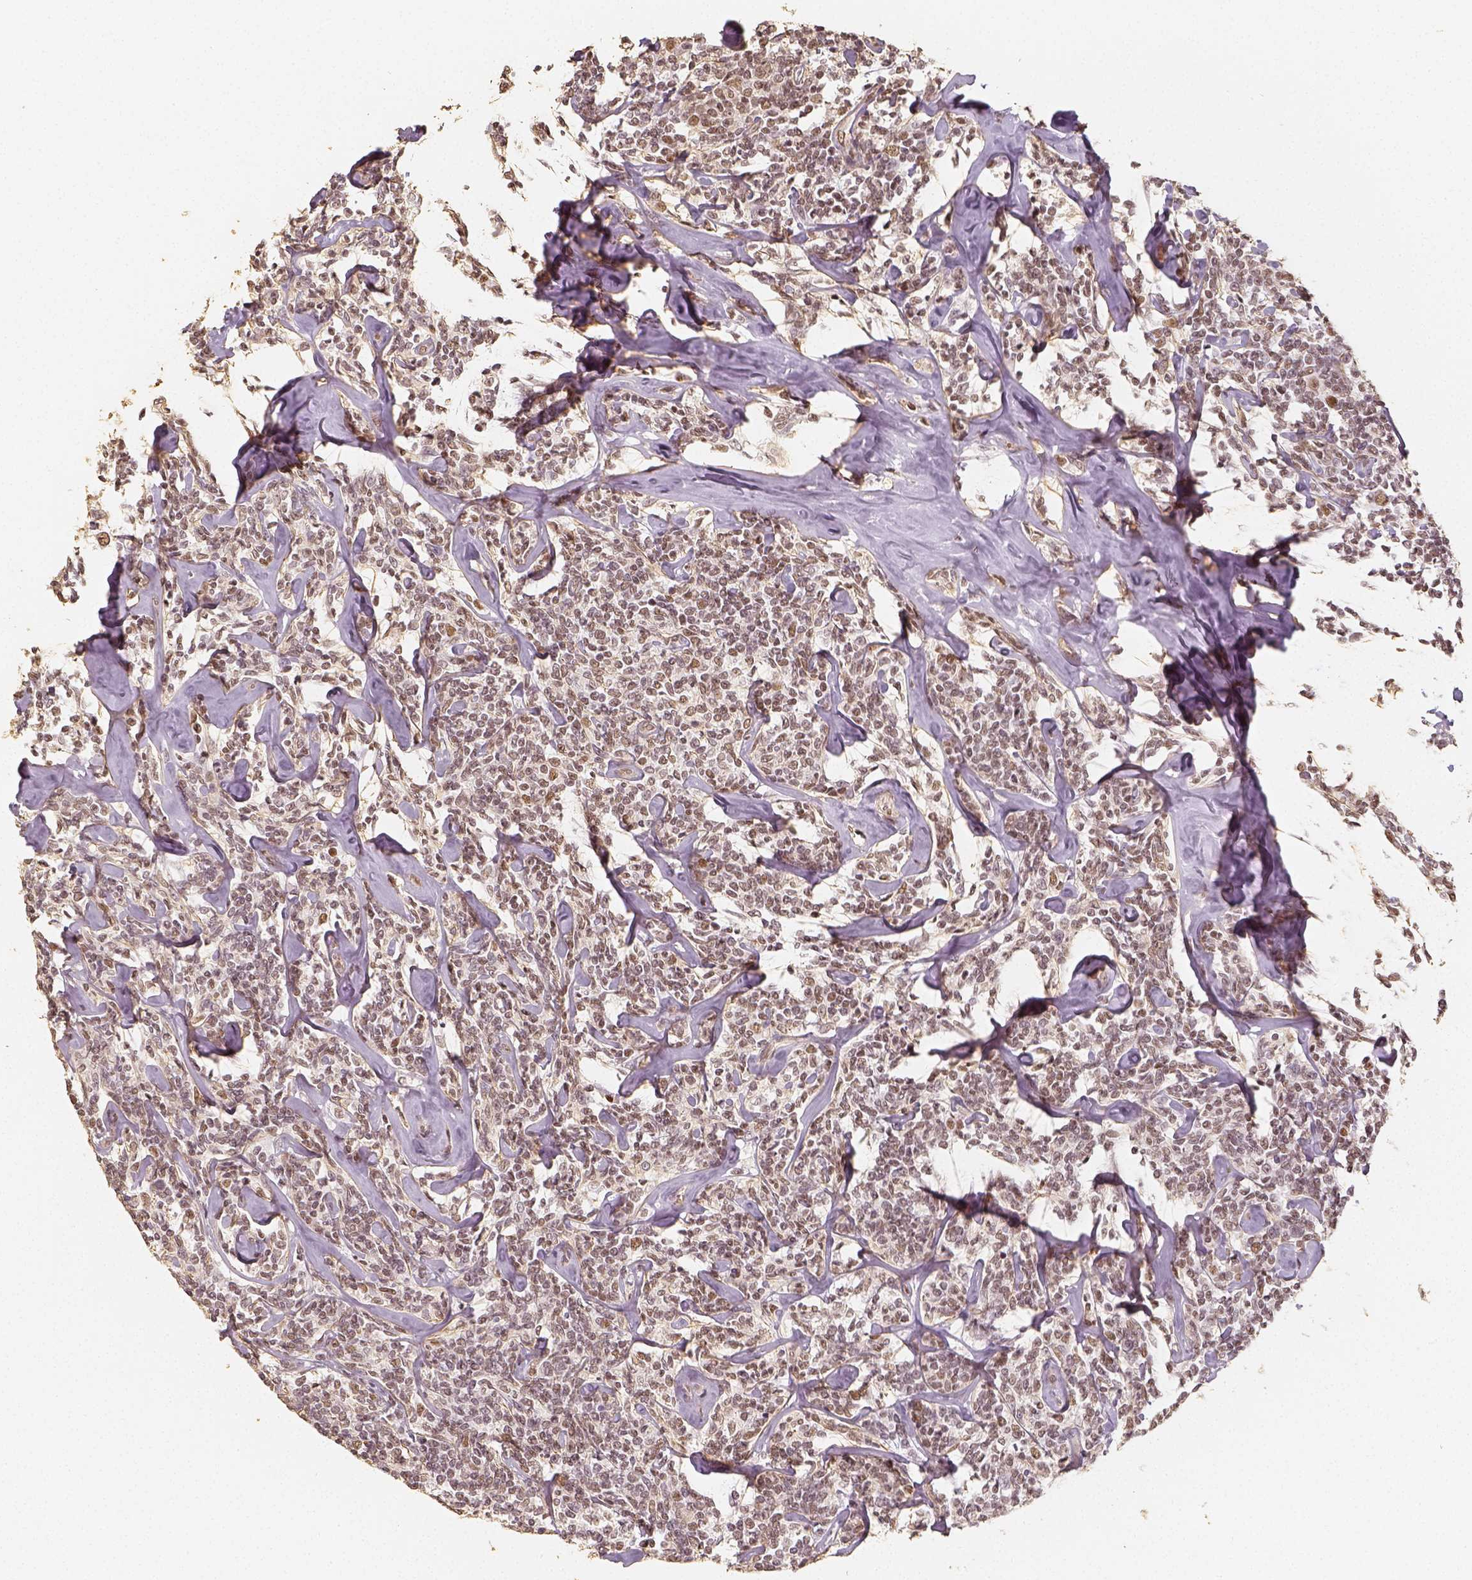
{"staining": {"intensity": "moderate", "quantity": ">75%", "location": "nuclear"}, "tissue": "lymphoma", "cell_type": "Tumor cells", "image_type": "cancer", "snomed": [{"axis": "morphology", "description": "Malignant lymphoma, non-Hodgkin's type, Low grade"}, {"axis": "topography", "description": "Lymph node"}], "caption": "Immunohistochemistry (DAB) staining of malignant lymphoma, non-Hodgkin's type (low-grade) shows moderate nuclear protein expression in about >75% of tumor cells. (Brightfield microscopy of DAB IHC at high magnification).", "gene": "HDAC1", "patient": {"sex": "female", "age": 56}}